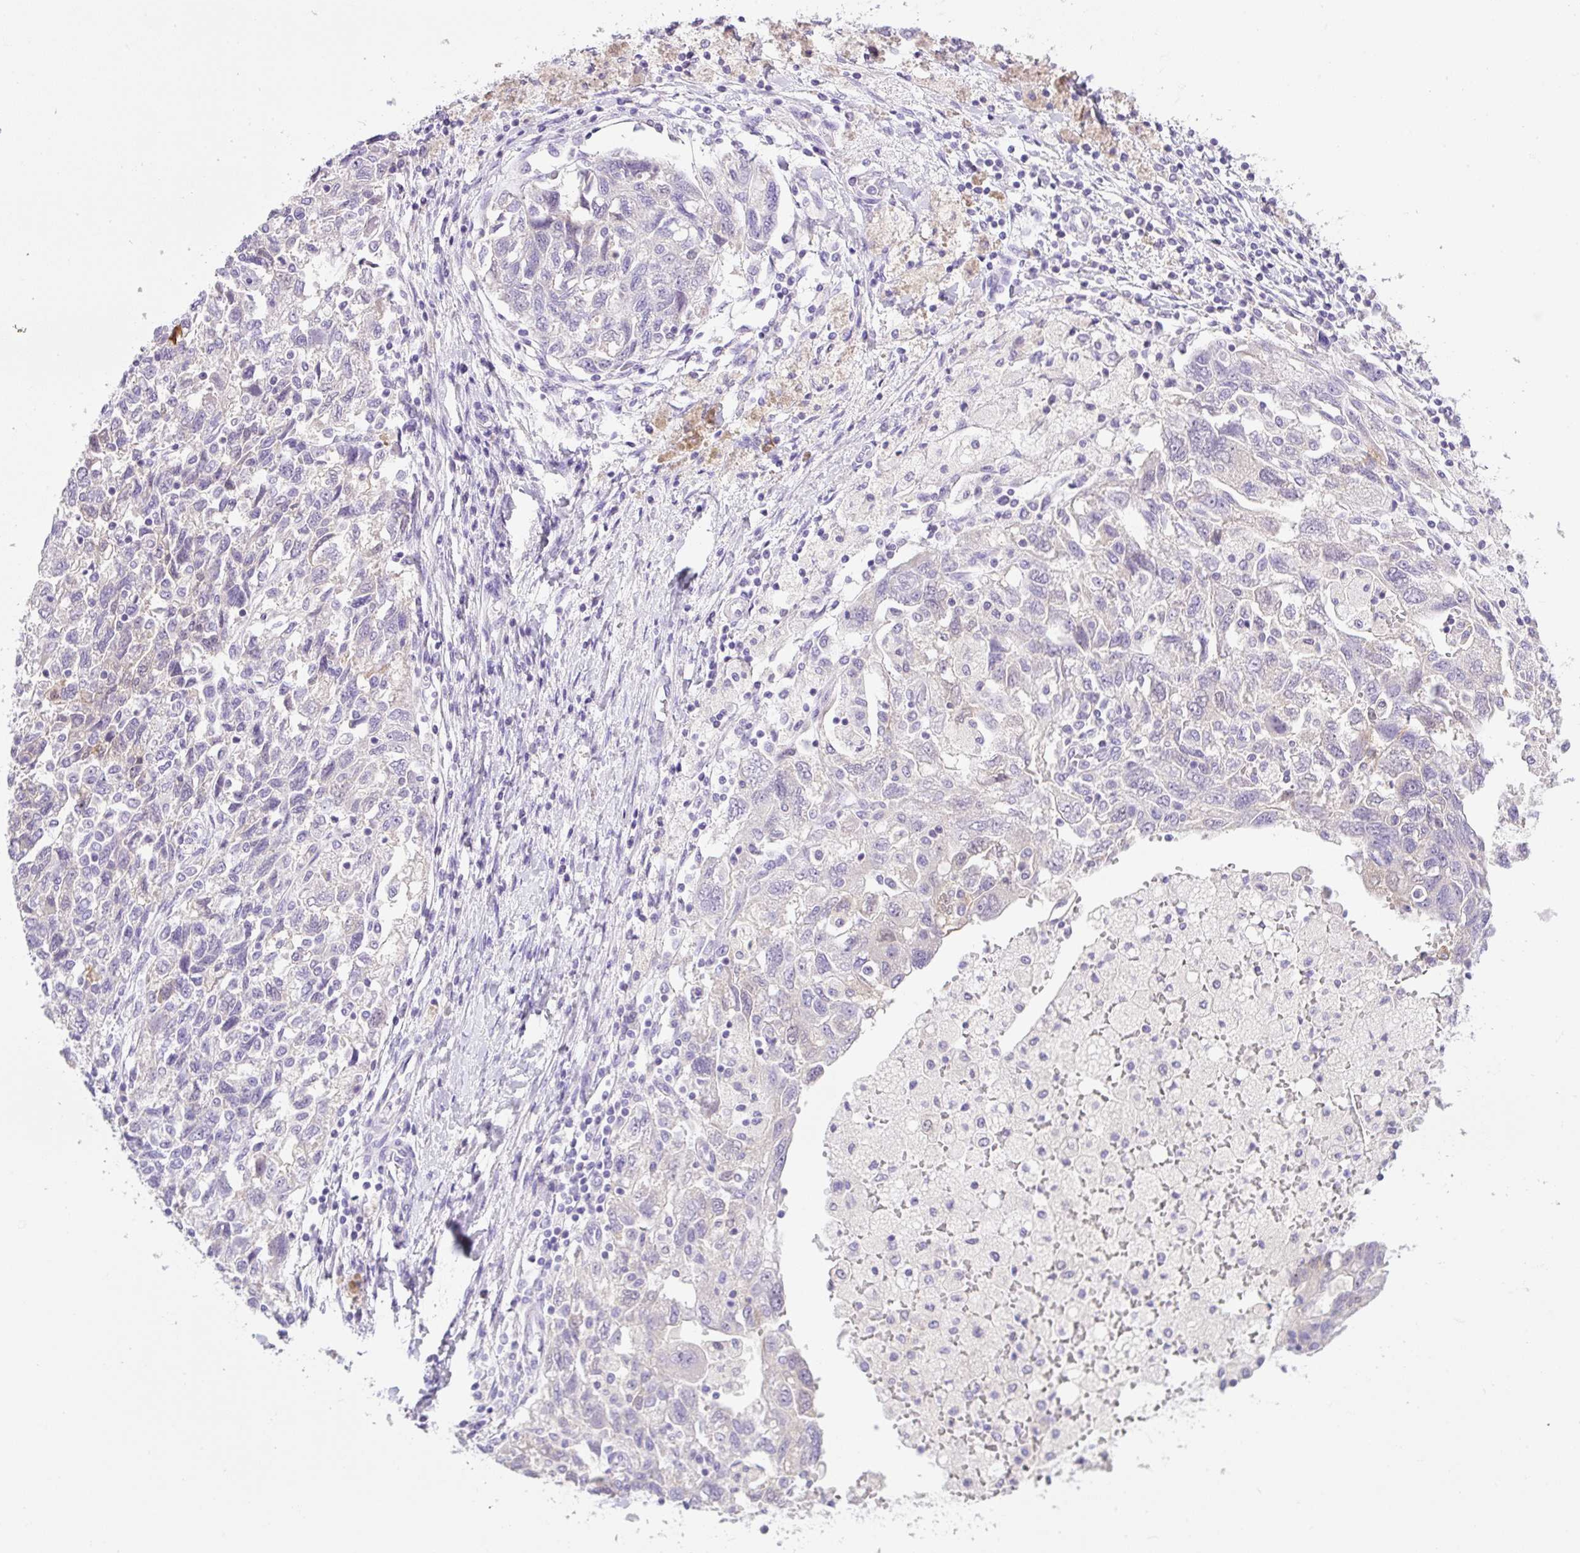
{"staining": {"intensity": "negative", "quantity": "none", "location": "none"}, "tissue": "ovarian cancer", "cell_type": "Tumor cells", "image_type": "cancer", "snomed": [{"axis": "morphology", "description": "Carcinoma, NOS"}, {"axis": "morphology", "description": "Cystadenocarcinoma, serous, NOS"}, {"axis": "topography", "description": "Ovary"}], "caption": "Ovarian cancer (carcinoma) was stained to show a protein in brown. There is no significant staining in tumor cells.", "gene": "NDST3", "patient": {"sex": "female", "age": 69}}